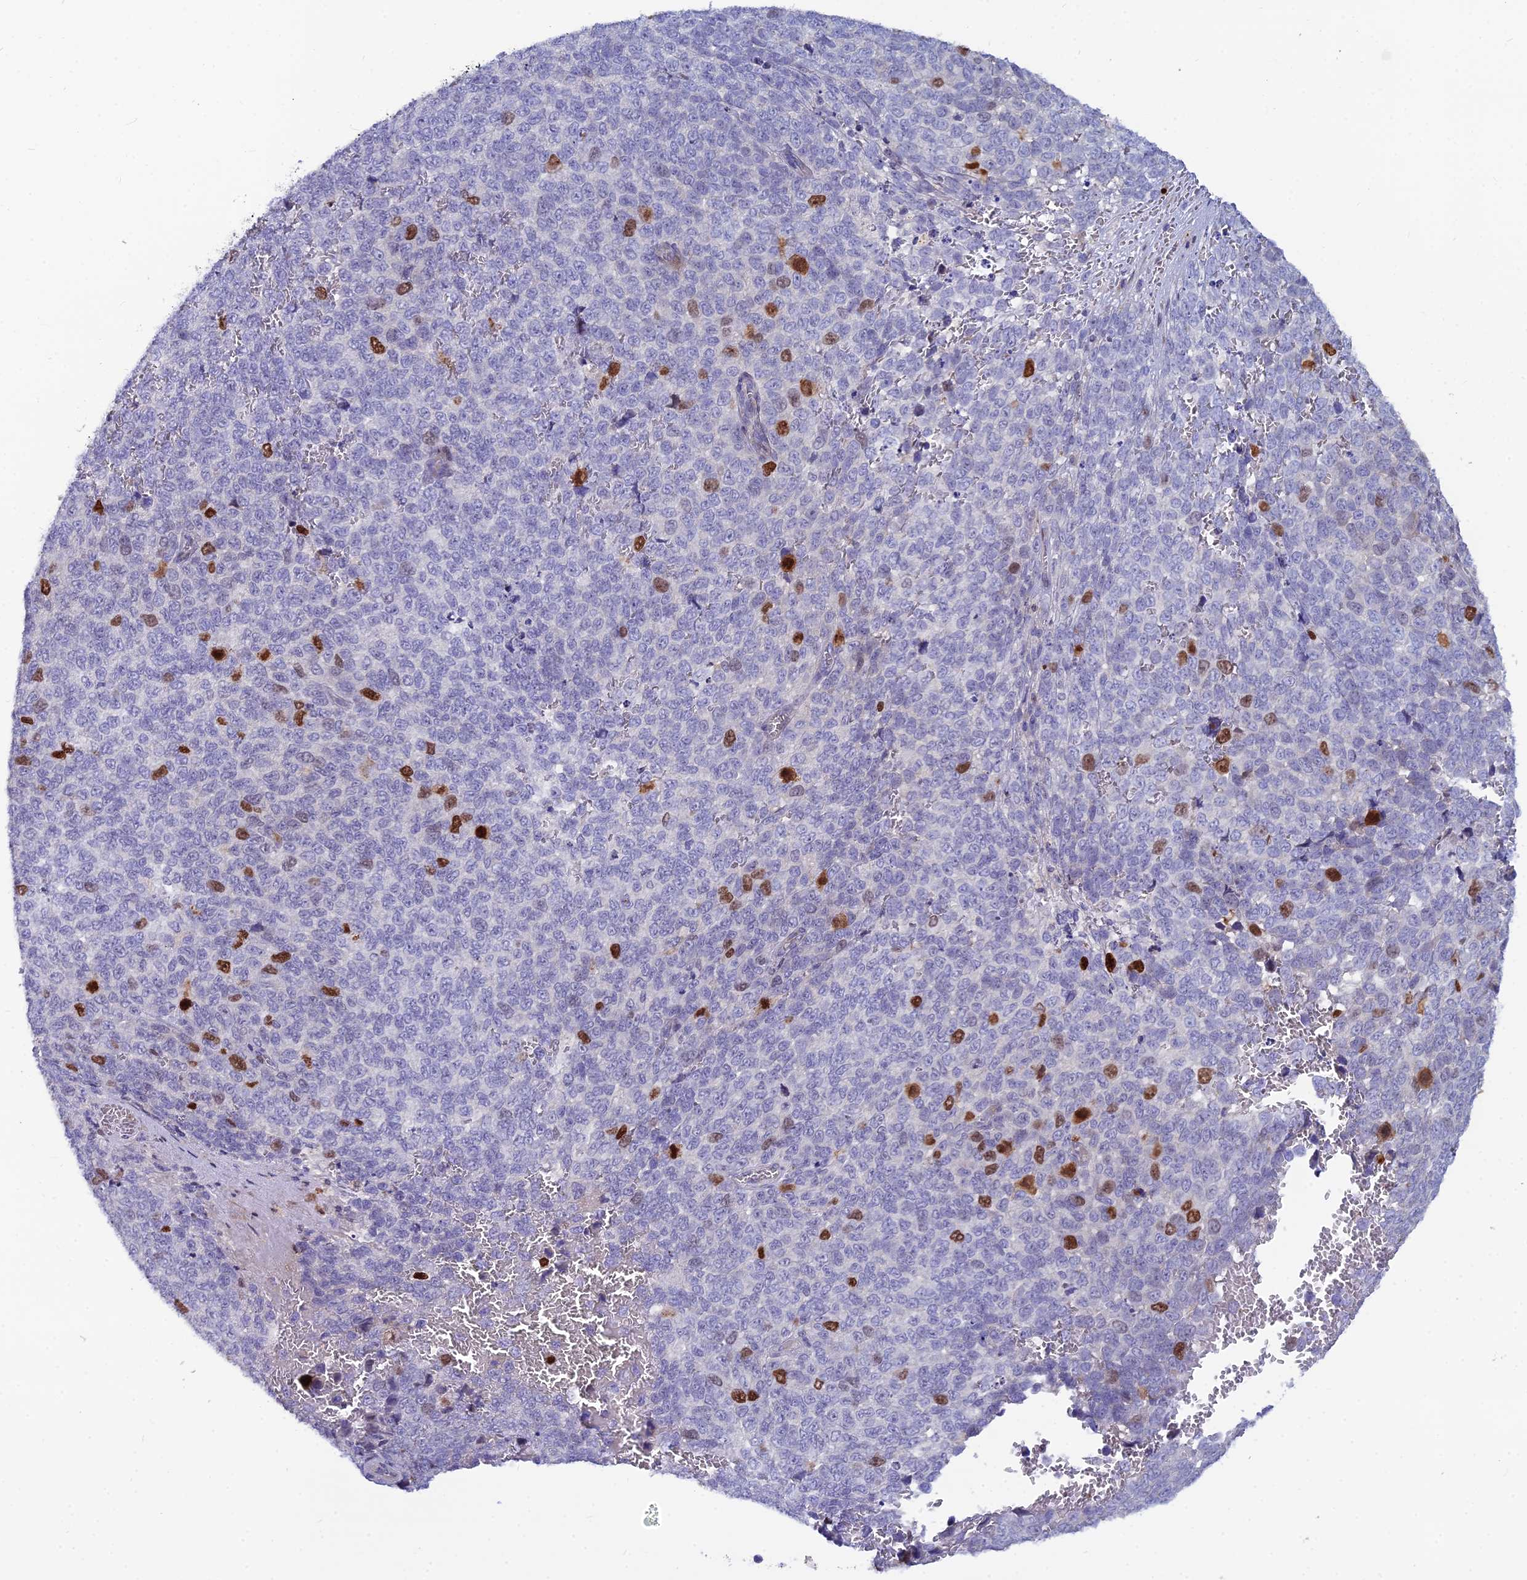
{"staining": {"intensity": "strong", "quantity": "<25%", "location": "nuclear"}, "tissue": "melanoma", "cell_type": "Tumor cells", "image_type": "cancer", "snomed": [{"axis": "morphology", "description": "Malignant melanoma, NOS"}, {"axis": "topography", "description": "Nose, NOS"}], "caption": "IHC photomicrograph of neoplastic tissue: human melanoma stained using immunohistochemistry (IHC) demonstrates medium levels of strong protein expression localized specifically in the nuclear of tumor cells, appearing as a nuclear brown color.", "gene": "NUSAP1", "patient": {"sex": "female", "age": 48}}